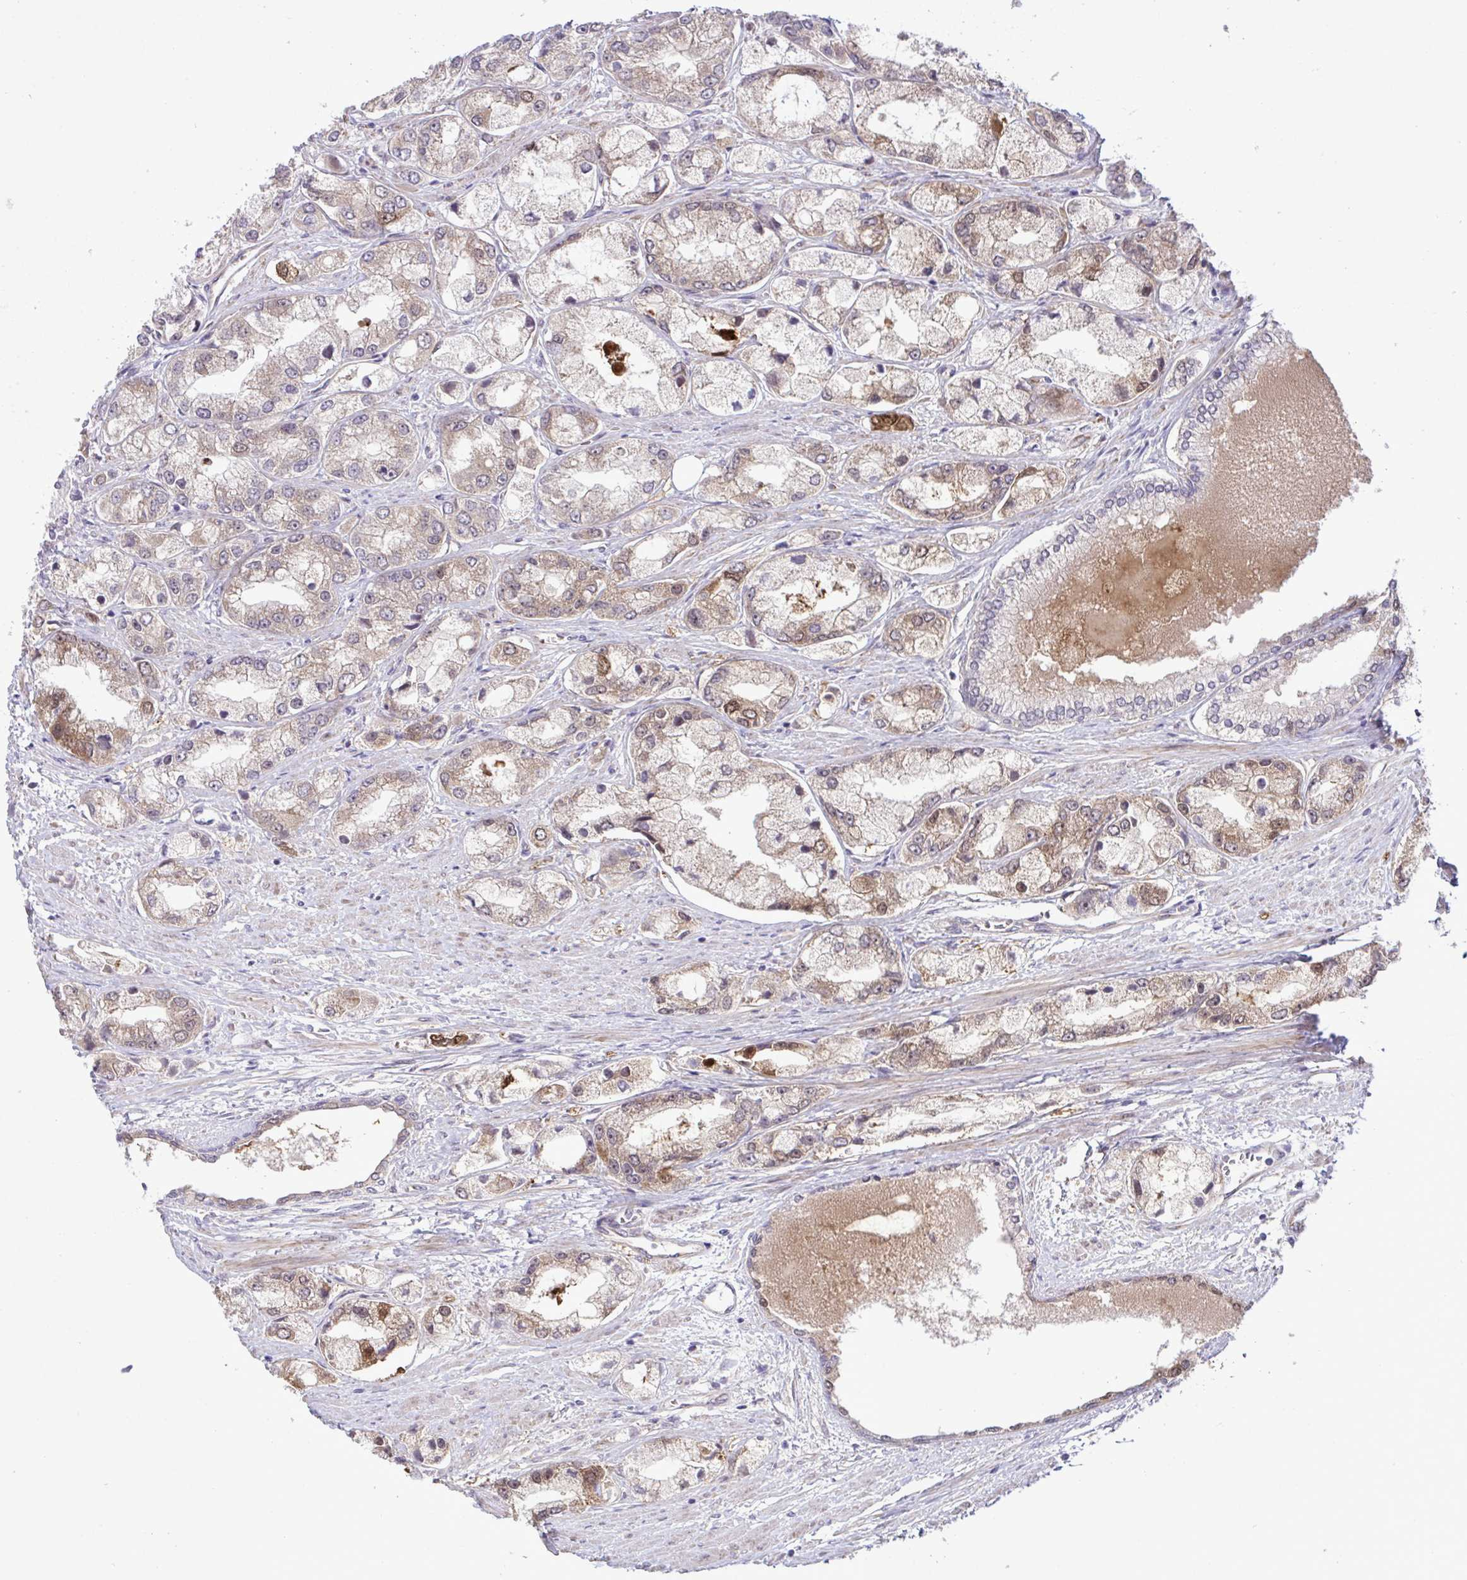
{"staining": {"intensity": "moderate", "quantity": "25%-75%", "location": "cytoplasmic/membranous"}, "tissue": "prostate cancer", "cell_type": "Tumor cells", "image_type": "cancer", "snomed": [{"axis": "morphology", "description": "Adenocarcinoma, Low grade"}, {"axis": "topography", "description": "Prostate"}], "caption": "A medium amount of moderate cytoplasmic/membranous staining is appreciated in about 25%-75% of tumor cells in low-grade adenocarcinoma (prostate) tissue. The protein is shown in brown color, while the nuclei are stained blue.", "gene": "CMPK1", "patient": {"sex": "male", "age": 69}}